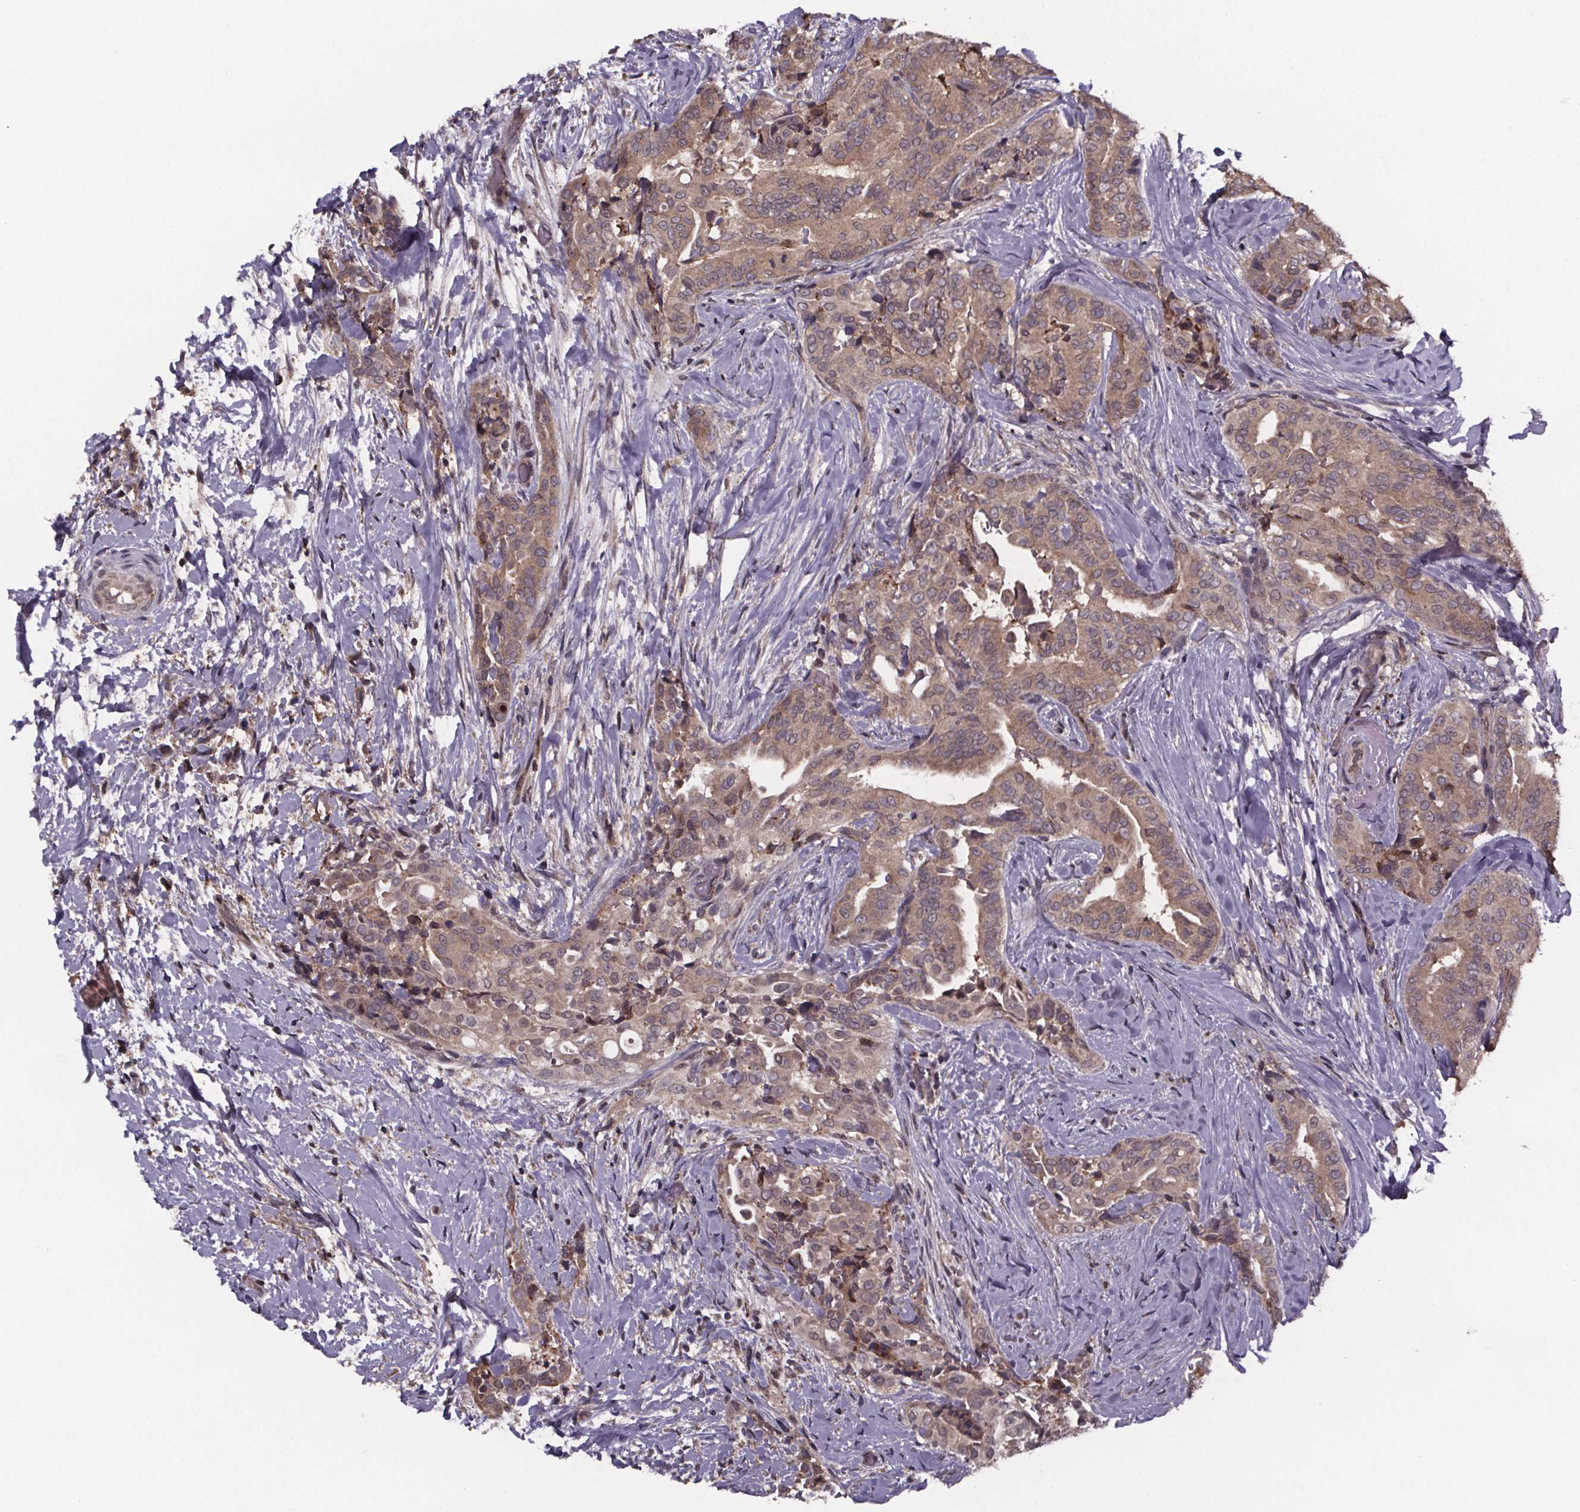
{"staining": {"intensity": "weak", "quantity": ">75%", "location": "cytoplasmic/membranous"}, "tissue": "thyroid cancer", "cell_type": "Tumor cells", "image_type": "cancer", "snomed": [{"axis": "morphology", "description": "Papillary adenocarcinoma, NOS"}, {"axis": "topography", "description": "Thyroid gland"}], "caption": "Weak cytoplasmic/membranous staining is seen in approximately >75% of tumor cells in thyroid cancer (papillary adenocarcinoma). (Brightfield microscopy of DAB IHC at high magnification).", "gene": "SAT1", "patient": {"sex": "male", "age": 61}}